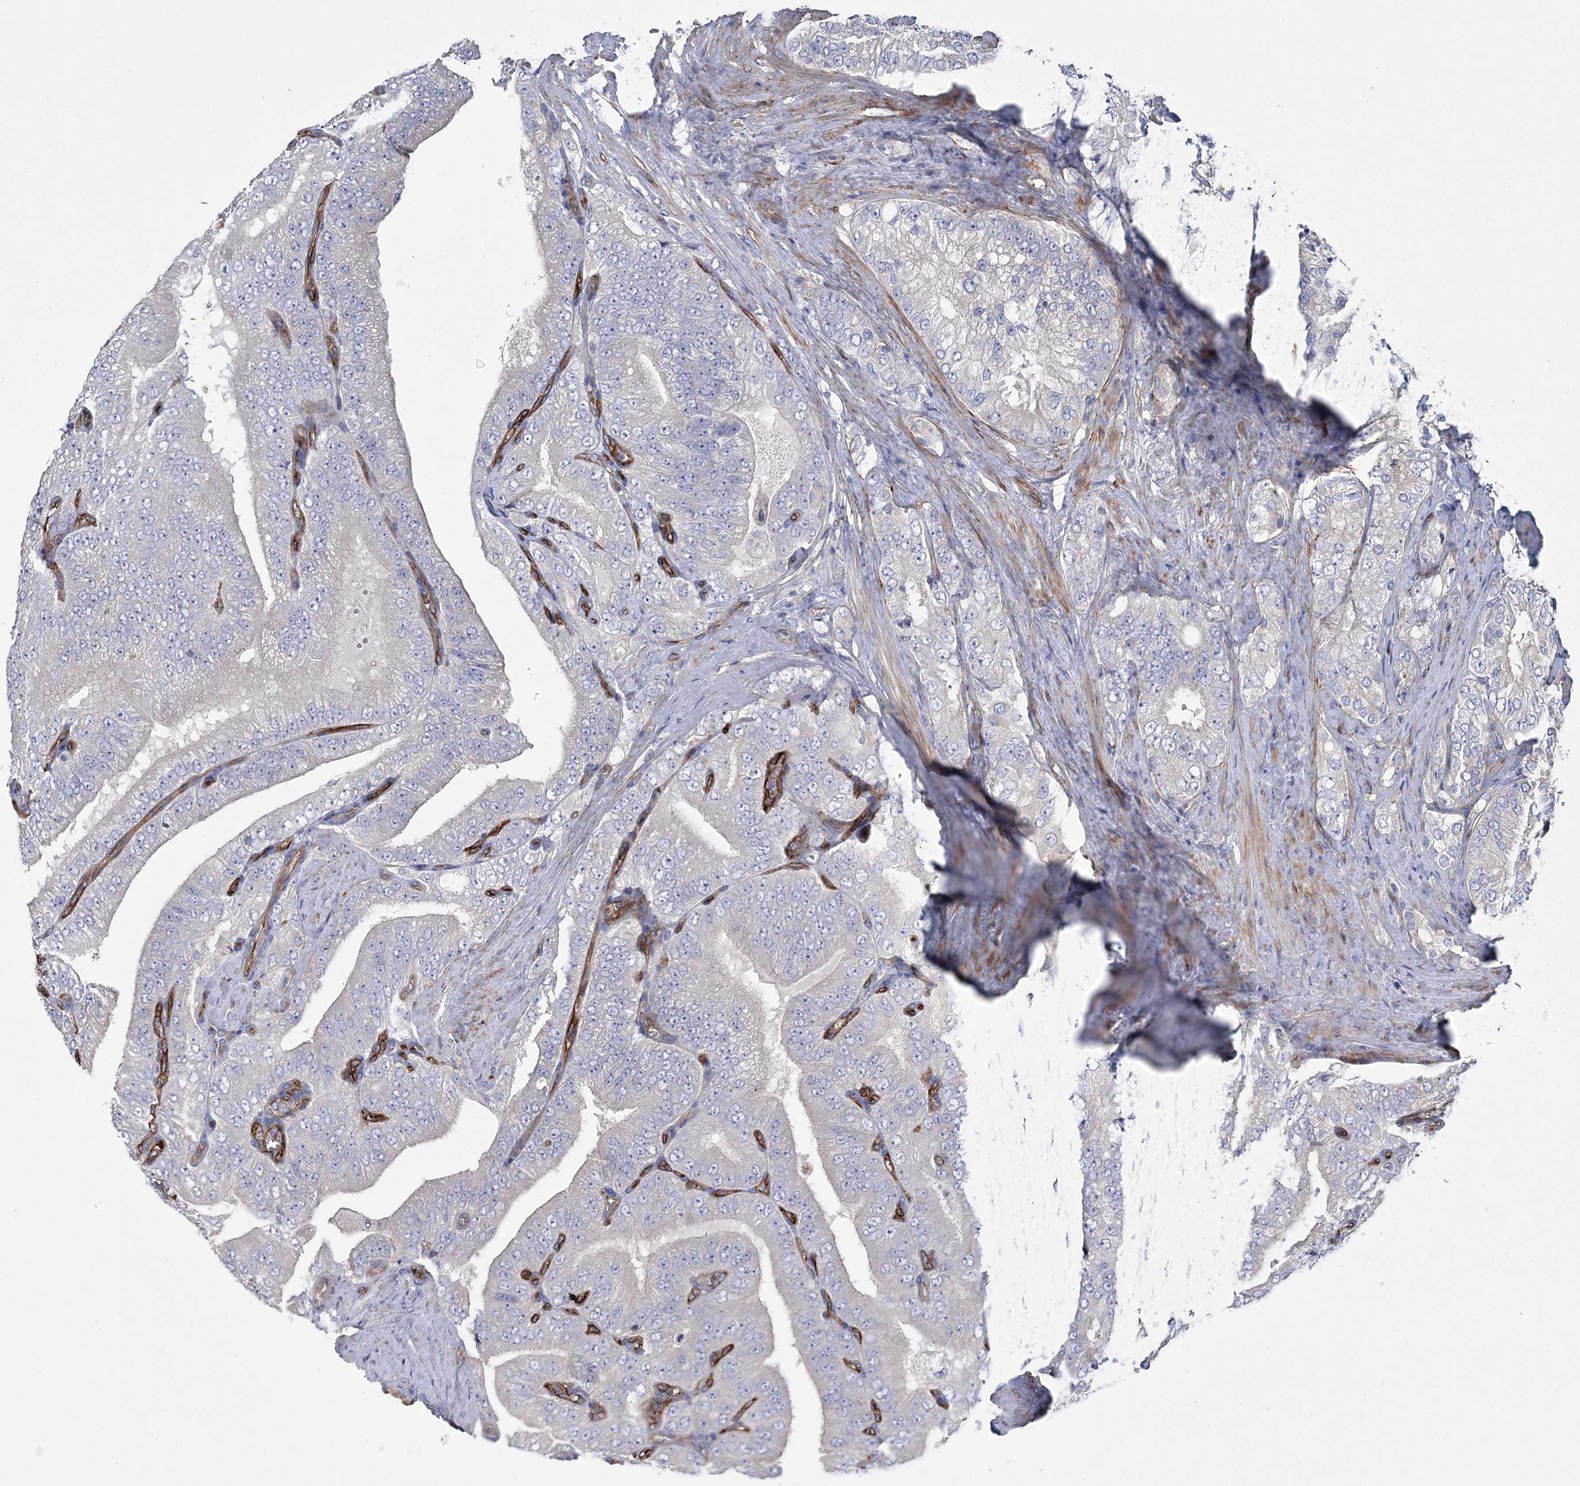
{"staining": {"intensity": "negative", "quantity": "none", "location": "none"}, "tissue": "prostate cancer", "cell_type": "Tumor cells", "image_type": "cancer", "snomed": [{"axis": "morphology", "description": "Adenocarcinoma, High grade"}, {"axis": "topography", "description": "Prostate"}], "caption": "Immunohistochemistry of human prostate cancer (high-grade adenocarcinoma) shows no staining in tumor cells. (DAB (3,3'-diaminobenzidine) IHC with hematoxylin counter stain).", "gene": "CALN1", "patient": {"sex": "male", "age": 58}}